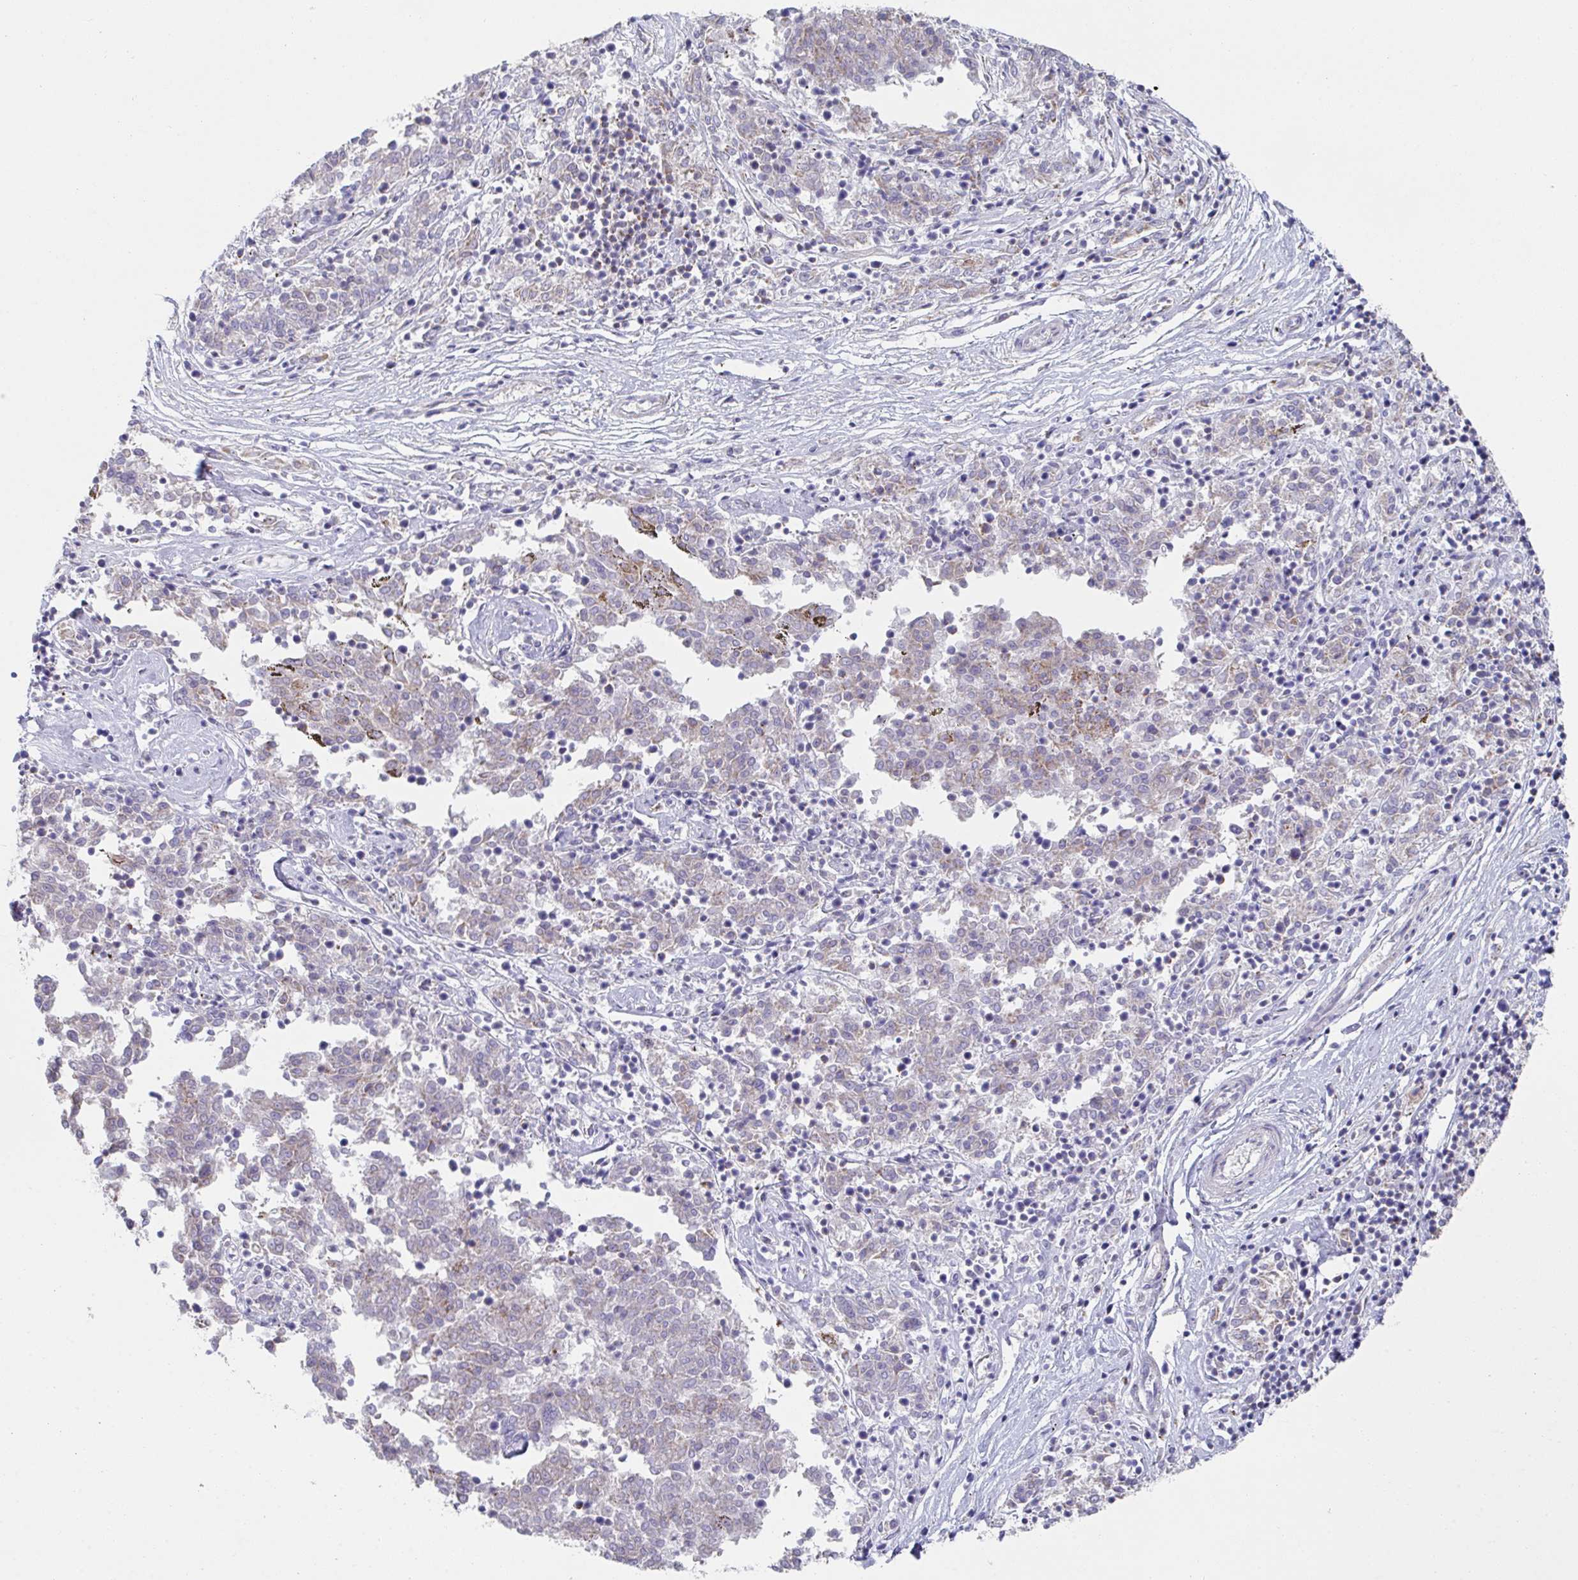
{"staining": {"intensity": "moderate", "quantity": "25%-75%", "location": "cytoplasmic/membranous"}, "tissue": "melanoma", "cell_type": "Tumor cells", "image_type": "cancer", "snomed": [{"axis": "morphology", "description": "Malignant melanoma, NOS"}, {"axis": "topography", "description": "Skin"}], "caption": "Tumor cells reveal moderate cytoplasmic/membranous positivity in about 25%-75% of cells in melanoma. Immunohistochemistry stains the protein of interest in brown and the nuclei are stained blue.", "gene": "NDUFA7", "patient": {"sex": "female", "age": 72}}